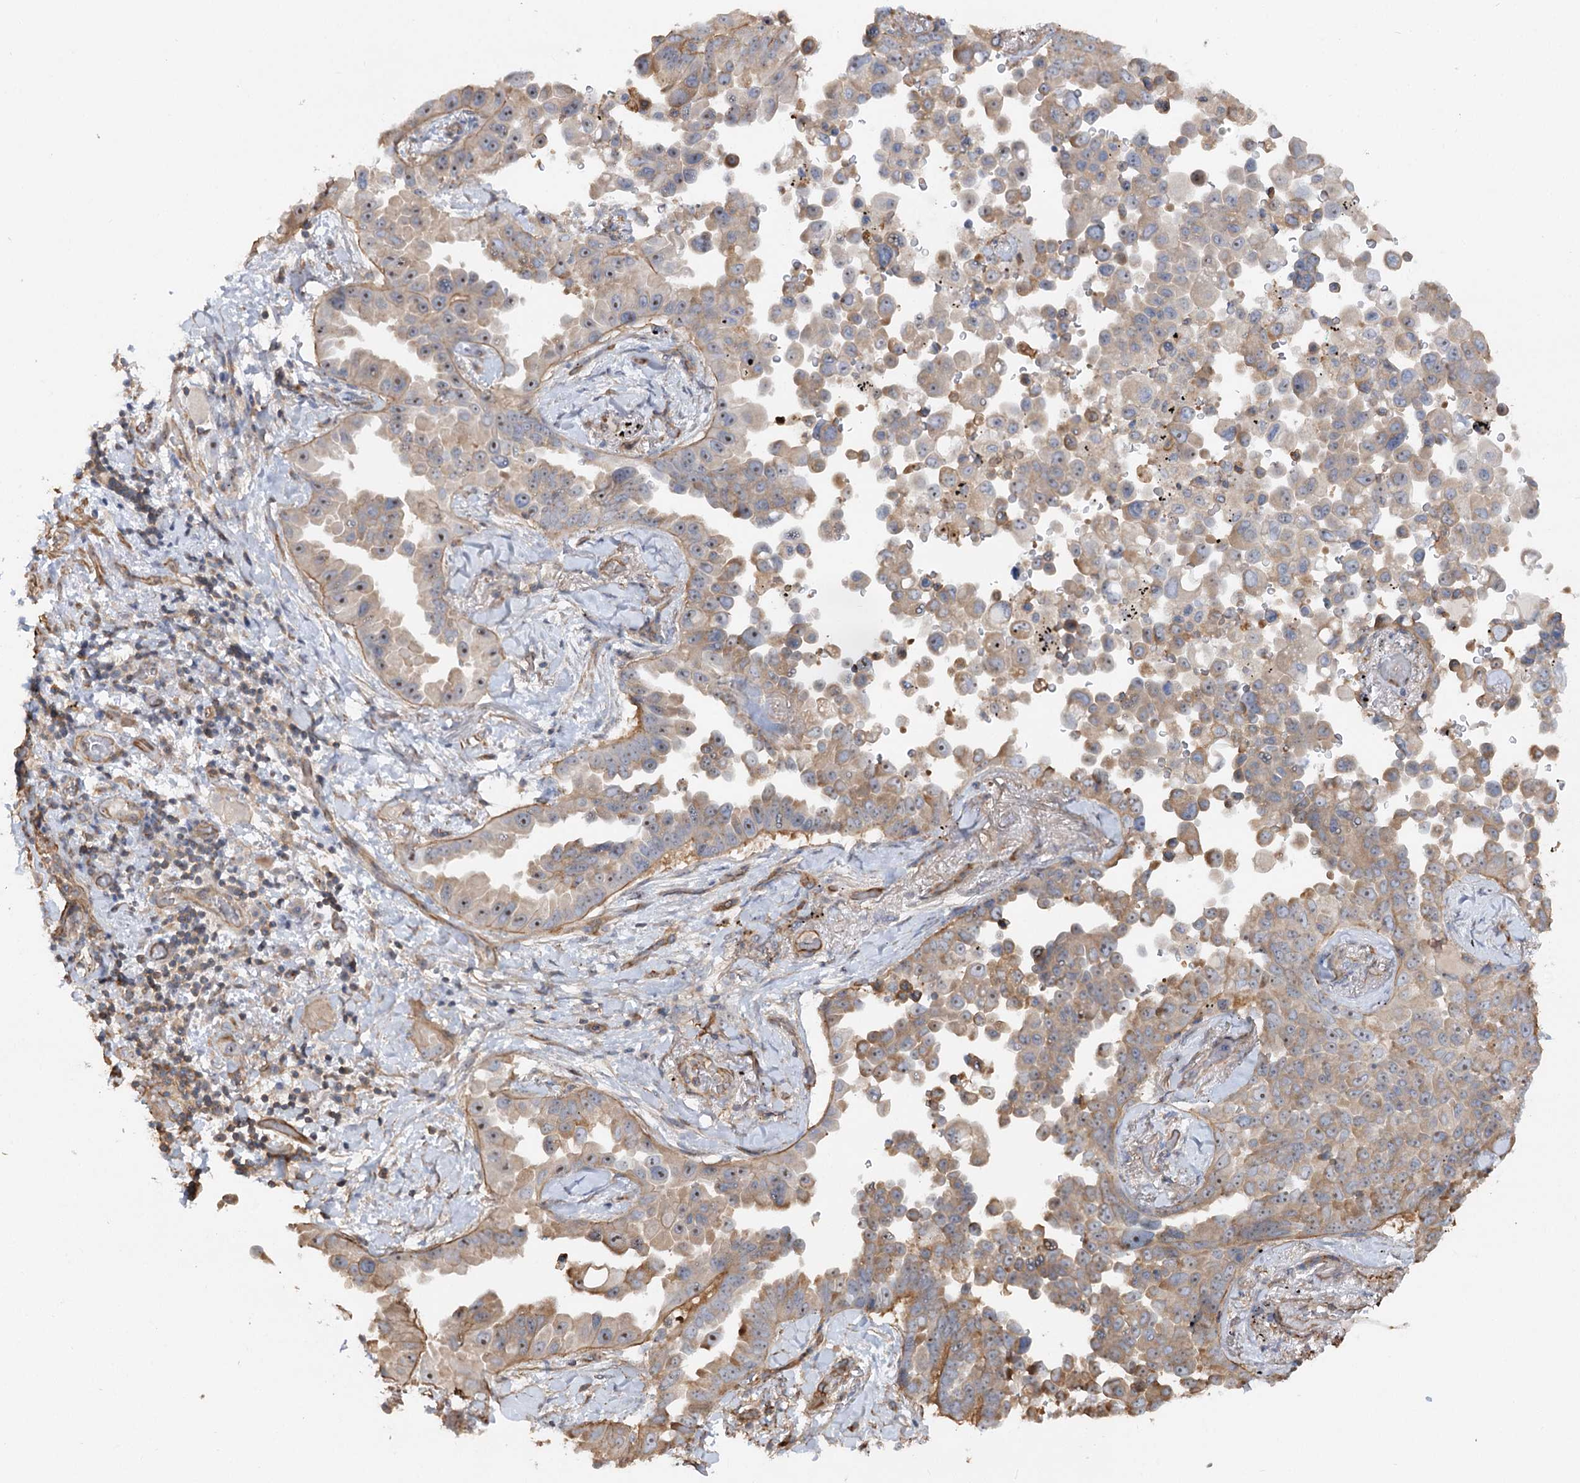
{"staining": {"intensity": "moderate", "quantity": "<25%", "location": "cytoplasmic/membranous,nuclear"}, "tissue": "lung cancer", "cell_type": "Tumor cells", "image_type": "cancer", "snomed": [{"axis": "morphology", "description": "Adenocarcinoma, NOS"}, {"axis": "topography", "description": "Lung"}], "caption": "The immunohistochemical stain labels moderate cytoplasmic/membranous and nuclear positivity in tumor cells of lung adenocarcinoma tissue.", "gene": "WDR36", "patient": {"sex": "female", "age": 67}}